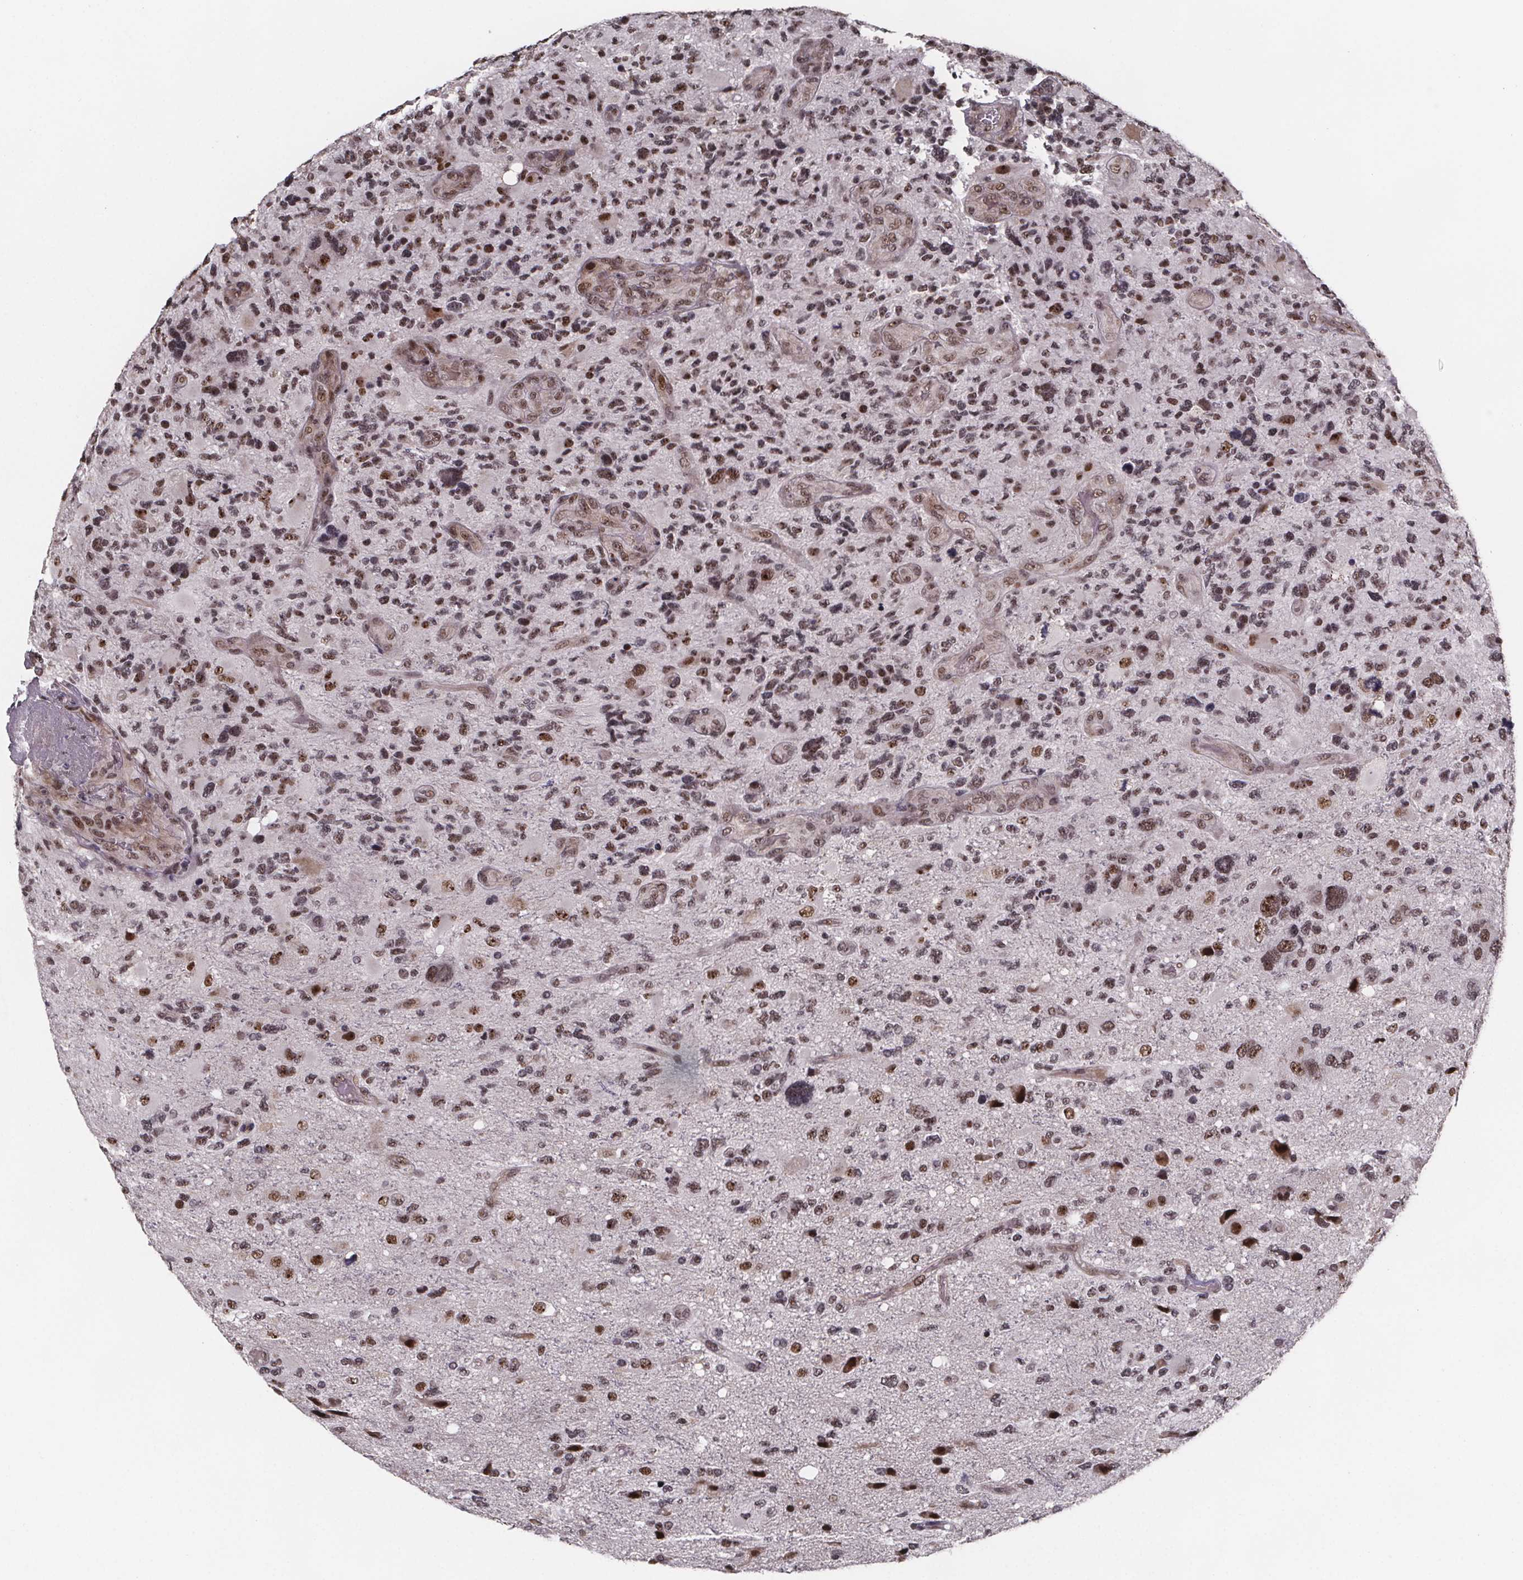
{"staining": {"intensity": "moderate", "quantity": "25%-75%", "location": "nuclear"}, "tissue": "glioma", "cell_type": "Tumor cells", "image_type": "cancer", "snomed": [{"axis": "morphology", "description": "Glioma, malignant, High grade"}, {"axis": "topography", "description": "Brain"}], "caption": "Tumor cells display medium levels of moderate nuclear expression in about 25%-75% of cells in malignant glioma (high-grade).", "gene": "U2SURP", "patient": {"sex": "female", "age": 71}}